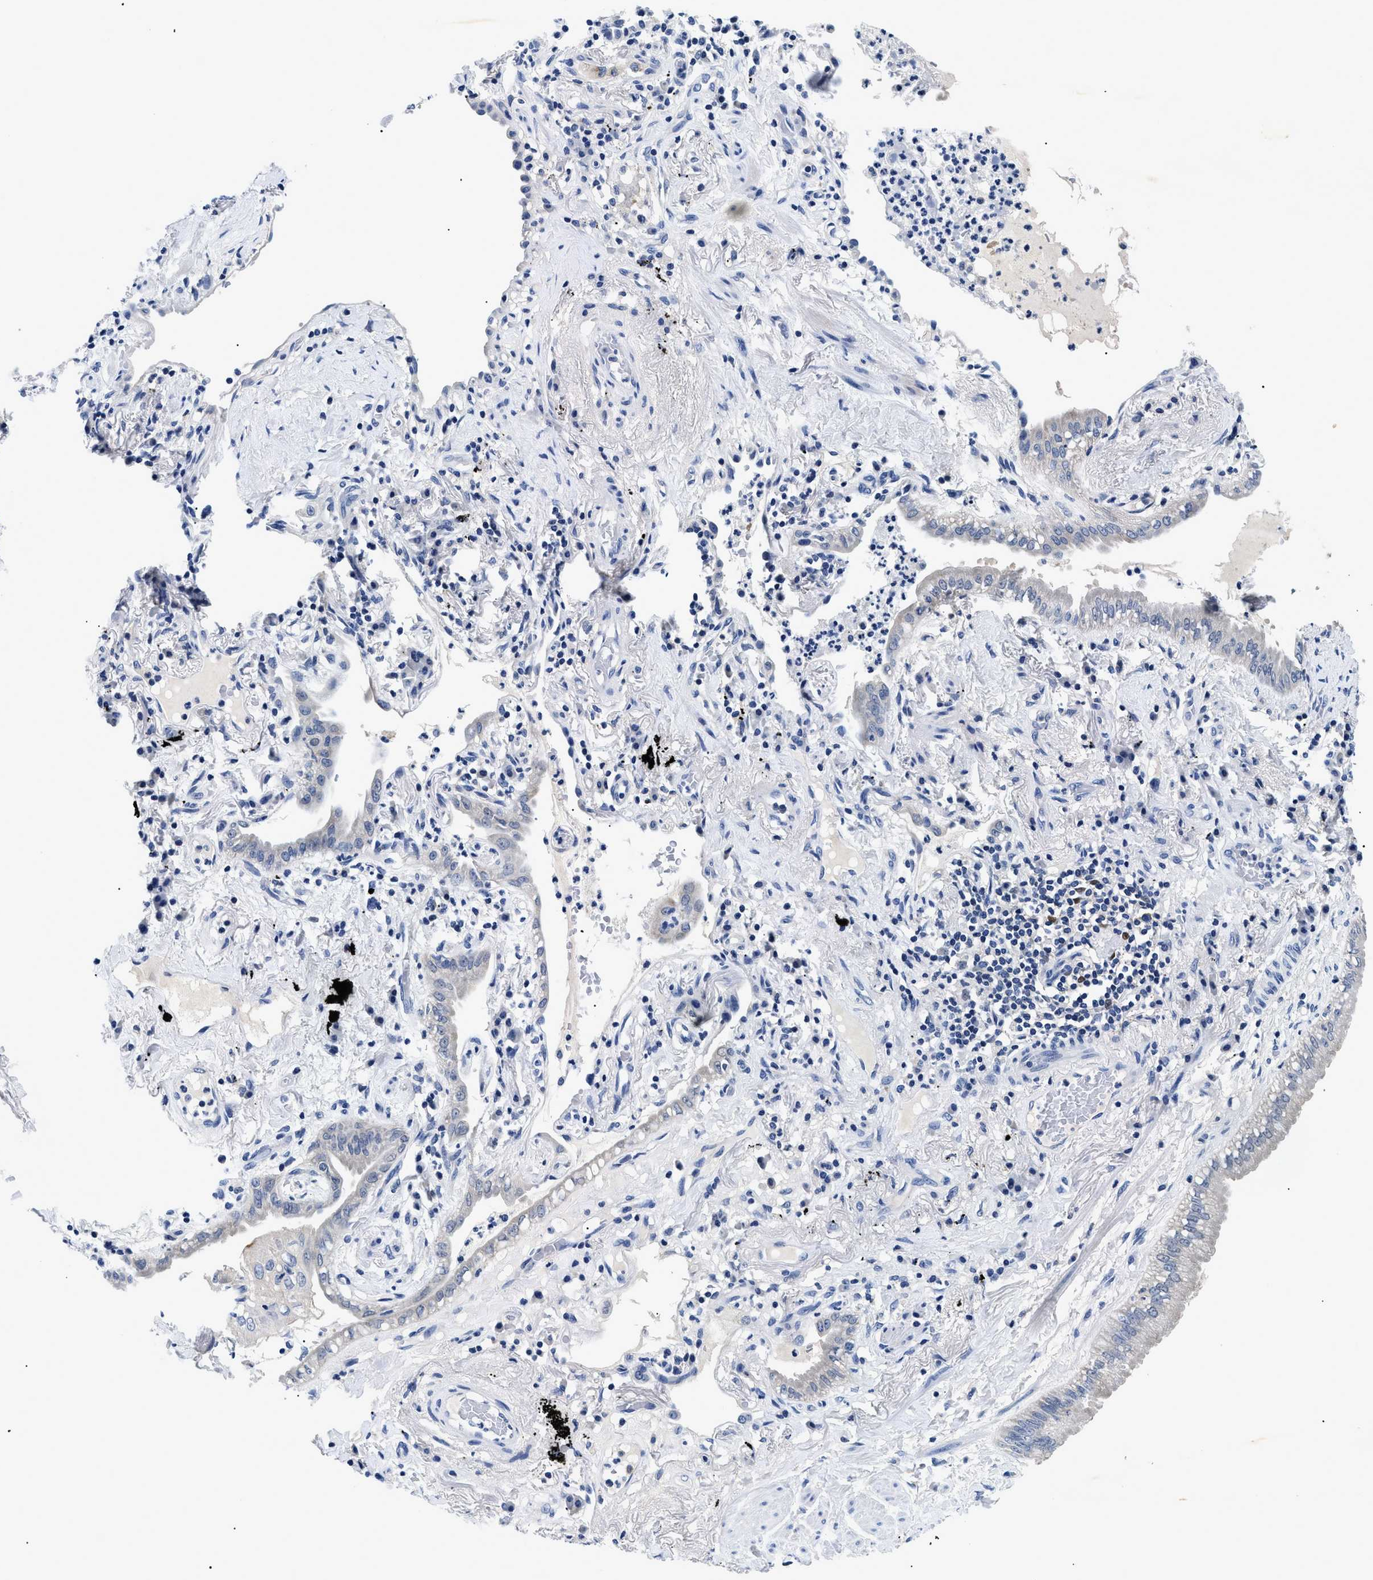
{"staining": {"intensity": "moderate", "quantity": "<25%", "location": "cytoplasmic/membranous"}, "tissue": "lung cancer", "cell_type": "Tumor cells", "image_type": "cancer", "snomed": [{"axis": "morphology", "description": "Normal tissue, NOS"}, {"axis": "morphology", "description": "Adenocarcinoma, NOS"}, {"axis": "topography", "description": "Bronchus"}, {"axis": "topography", "description": "Lung"}], "caption": "An immunohistochemistry histopathology image of neoplastic tissue is shown. Protein staining in brown shows moderate cytoplasmic/membranous positivity in lung cancer within tumor cells.", "gene": "MEA1", "patient": {"sex": "female", "age": 70}}